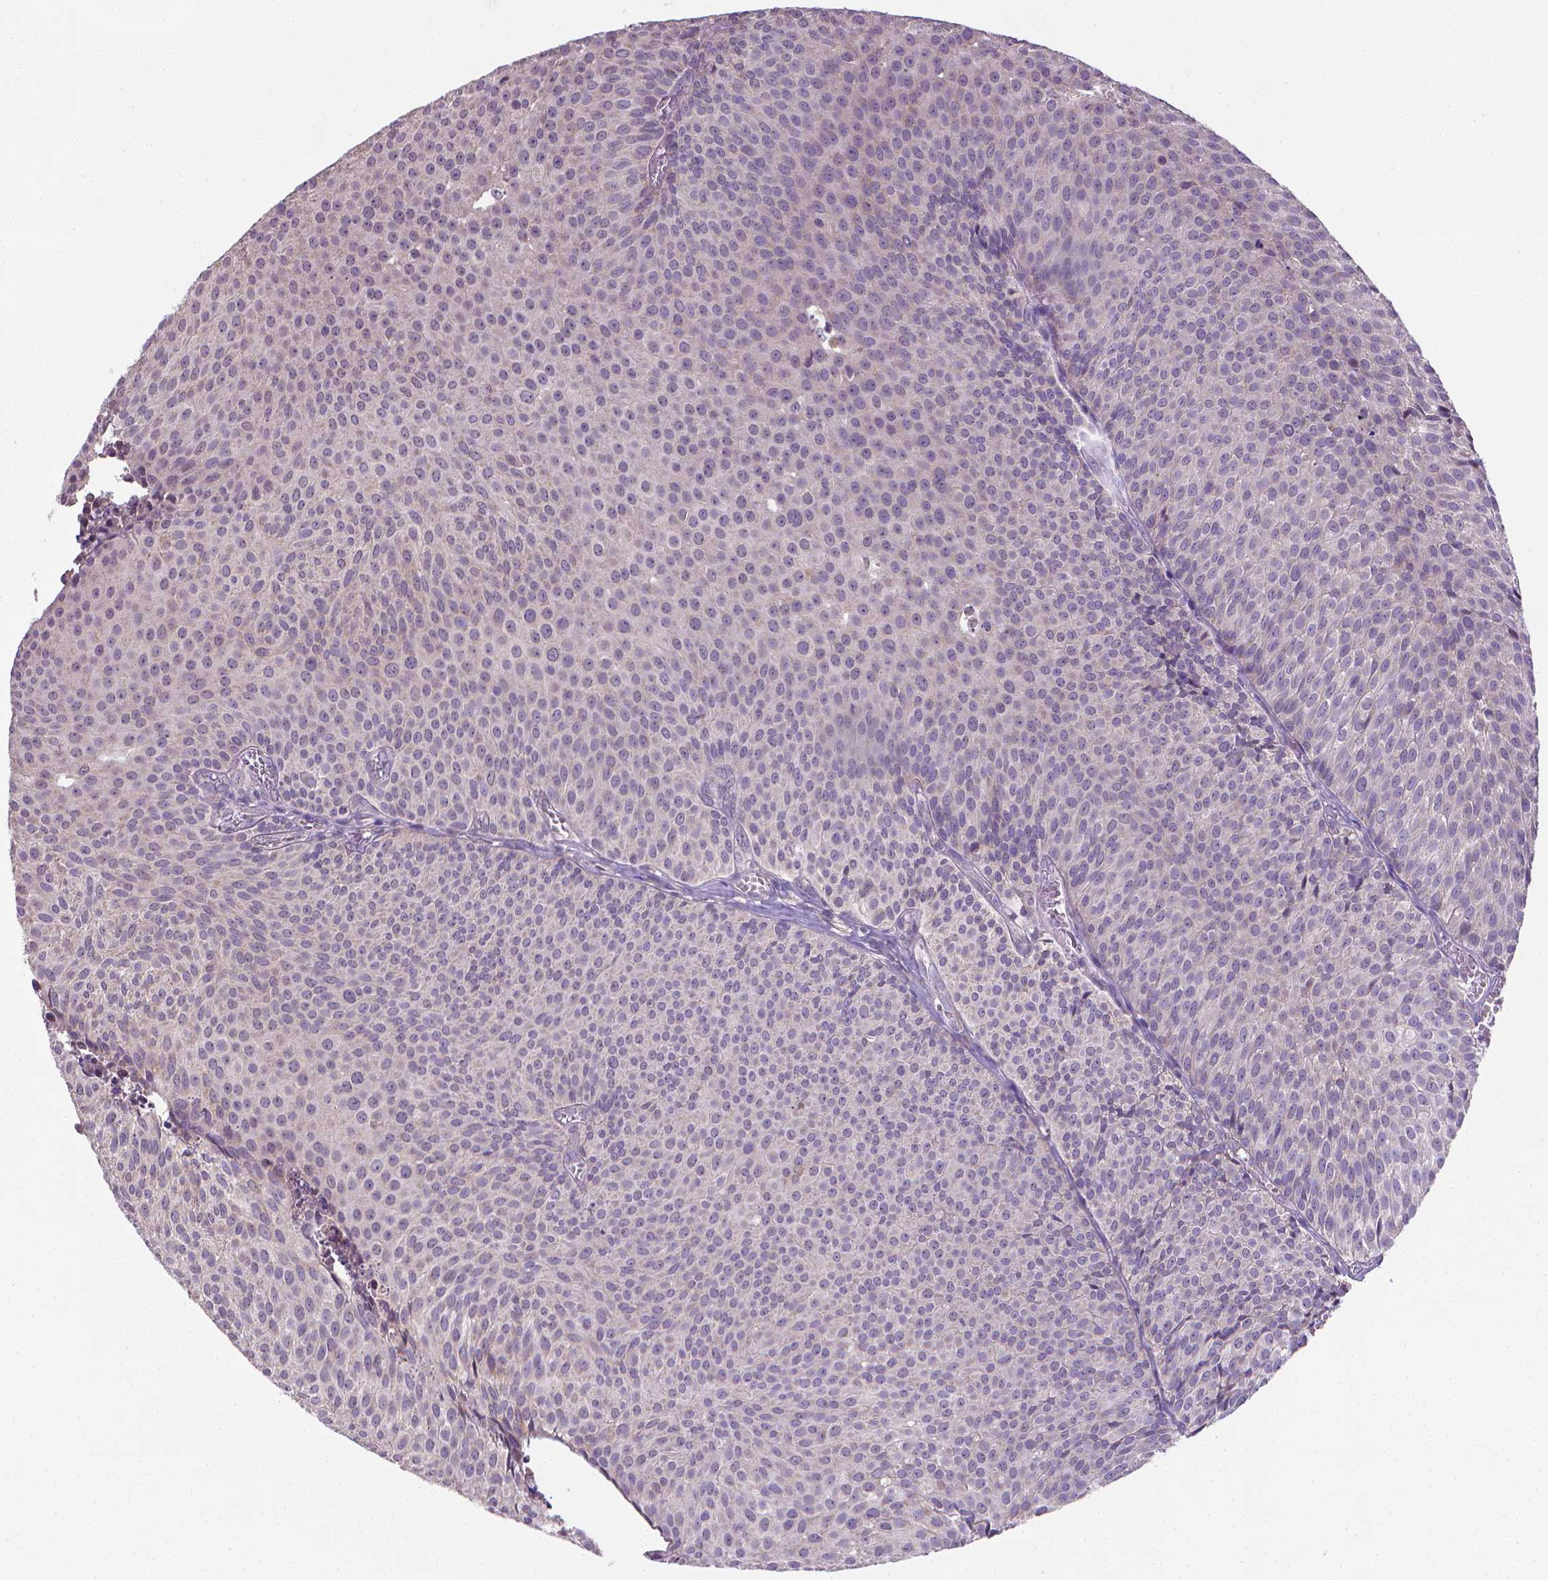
{"staining": {"intensity": "weak", "quantity": "25%-75%", "location": "cytoplasmic/membranous"}, "tissue": "urothelial cancer", "cell_type": "Tumor cells", "image_type": "cancer", "snomed": [{"axis": "morphology", "description": "Urothelial carcinoma, Low grade"}, {"axis": "topography", "description": "Urinary bladder"}], "caption": "Immunohistochemistry histopathology image of neoplastic tissue: urothelial cancer stained using immunohistochemistry (IHC) displays low levels of weak protein expression localized specifically in the cytoplasmic/membranous of tumor cells, appearing as a cytoplasmic/membranous brown color.", "gene": "GPR63", "patient": {"sex": "male", "age": 63}}